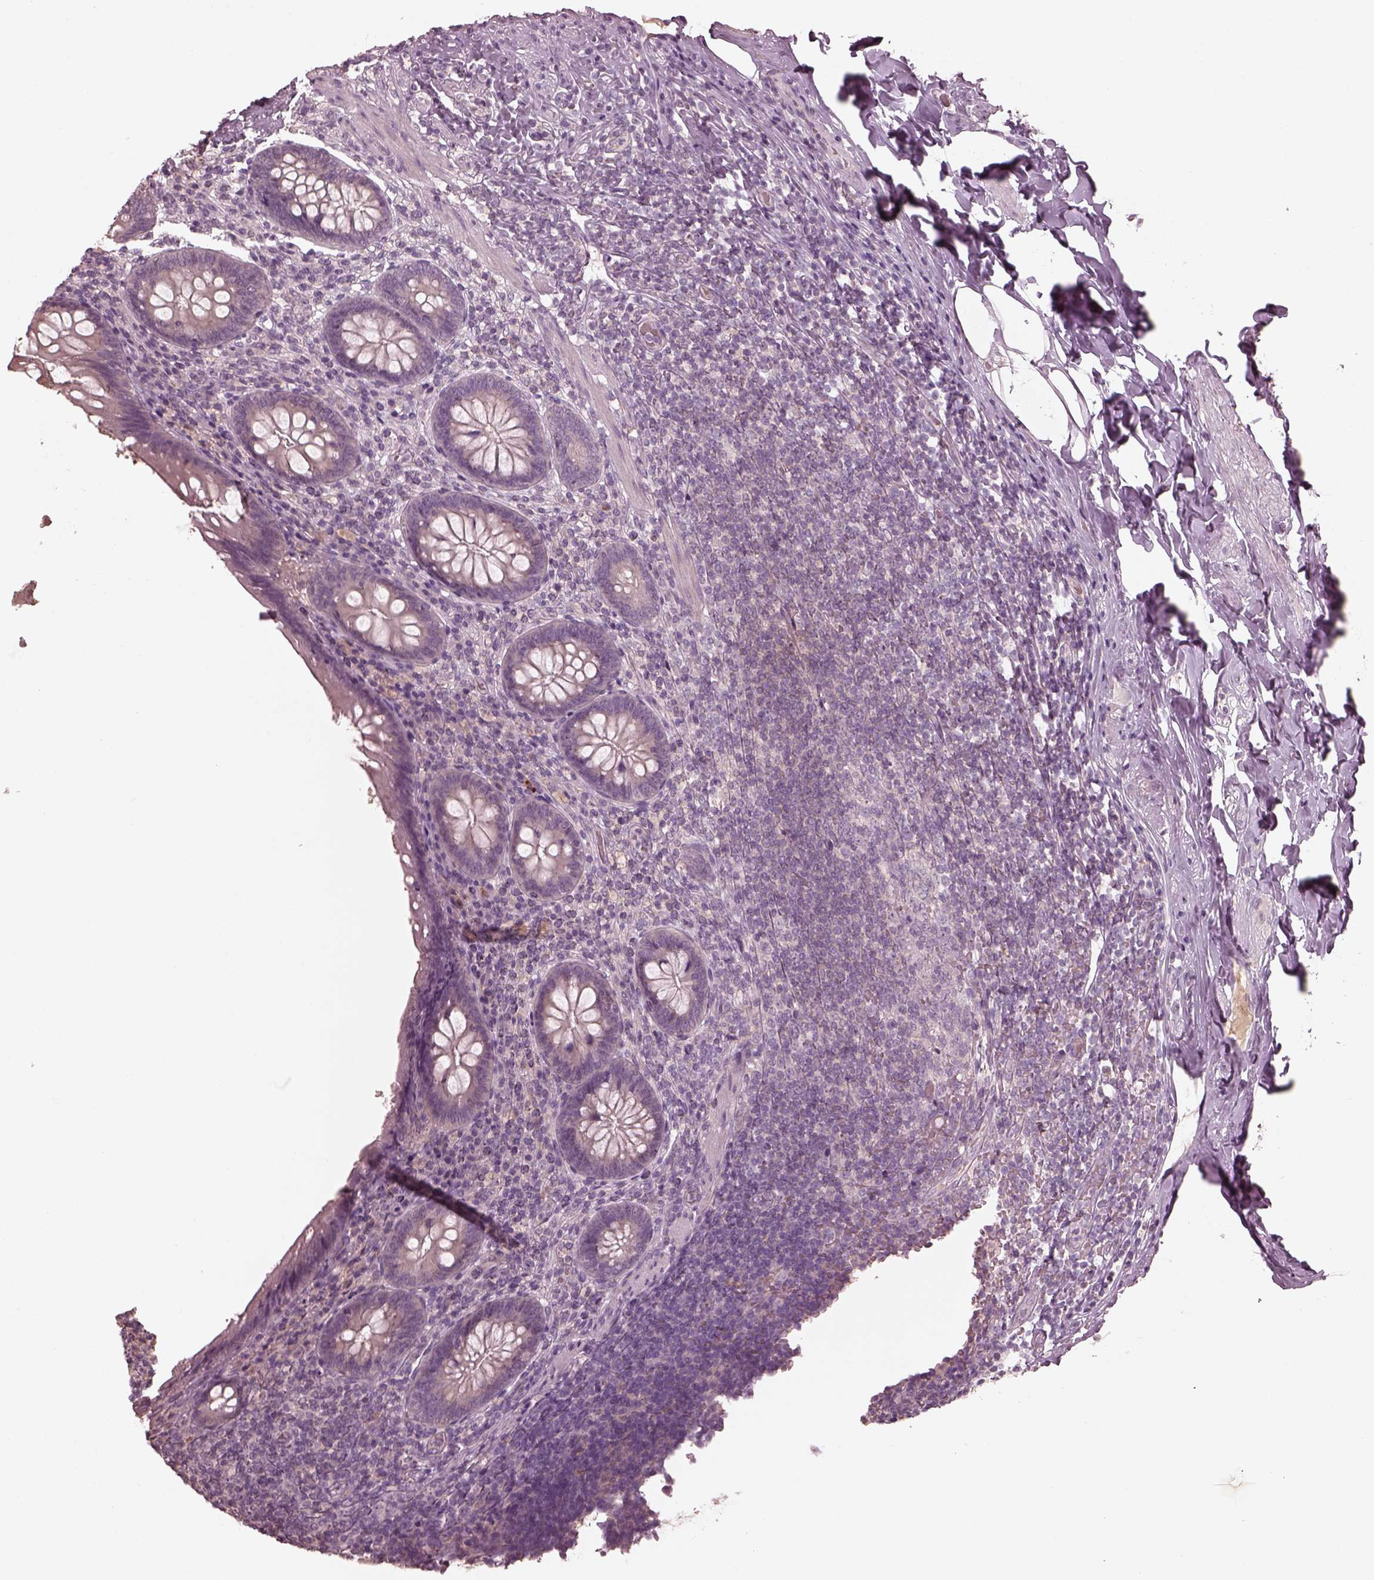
{"staining": {"intensity": "negative", "quantity": "none", "location": "none"}, "tissue": "appendix", "cell_type": "Glandular cells", "image_type": "normal", "snomed": [{"axis": "morphology", "description": "Normal tissue, NOS"}, {"axis": "topography", "description": "Appendix"}], "caption": "Glandular cells are negative for brown protein staining in unremarkable appendix. The staining was performed using DAB to visualize the protein expression in brown, while the nuclei were stained in blue with hematoxylin (Magnification: 20x).", "gene": "VWA5B1", "patient": {"sex": "male", "age": 47}}